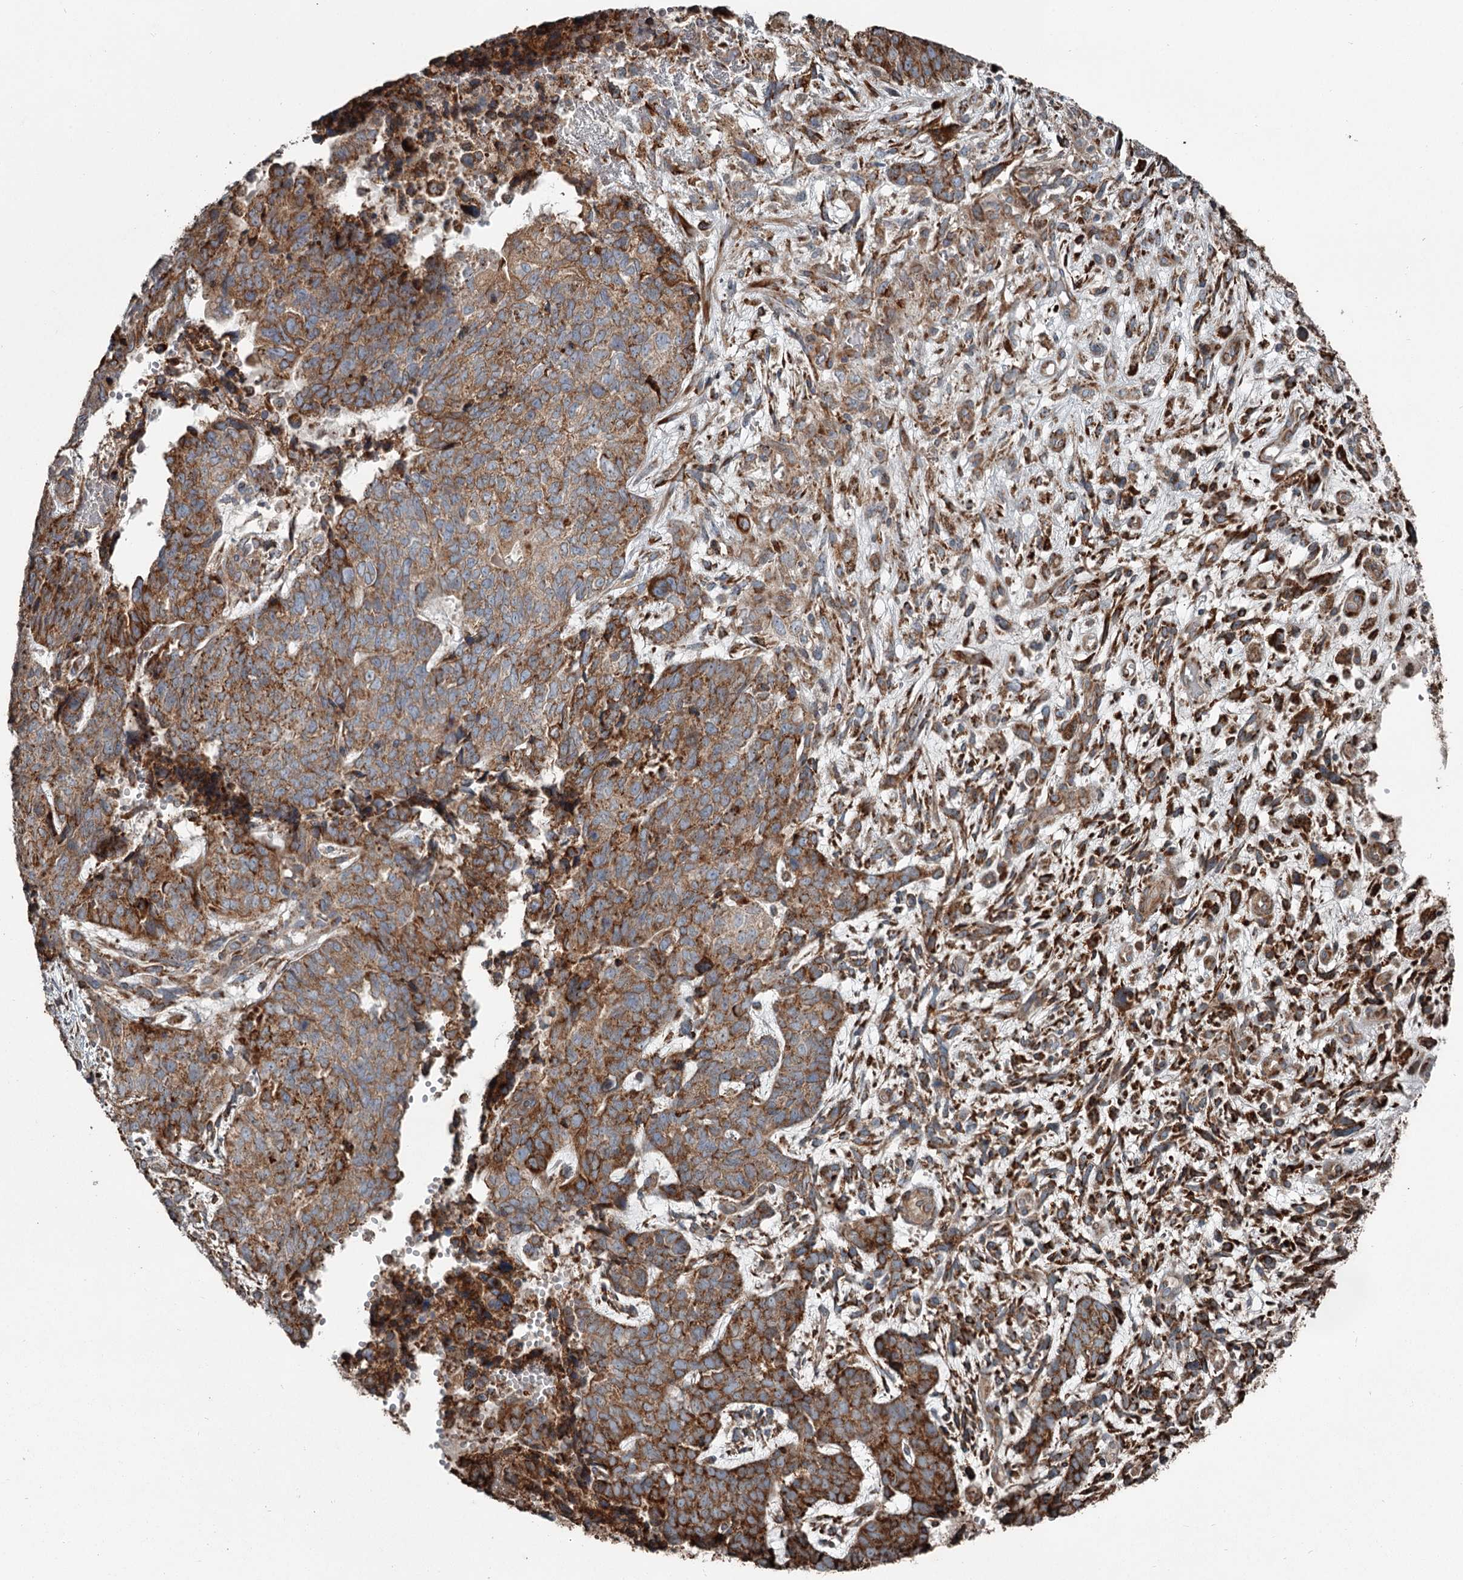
{"staining": {"intensity": "moderate", "quantity": ">75%", "location": "cytoplasmic/membranous"}, "tissue": "cervical cancer", "cell_type": "Tumor cells", "image_type": "cancer", "snomed": [{"axis": "morphology", "description": "Squamous cell carcinoma, NOS"}, {"axis": "topography", "description": "Cervix"}], "caption": "IHC image of neoplastic tissue: human cervical cancer stained using immunohistochemistry demonstrates medium levels of moderate protein expression localized specifically in the cytoplasmic/membranous of tumor cells, appearing as a cytoplasmic/membranous brown color.", "gene": "RASSF8", "patient": {"sex": "female", "age": 63}}